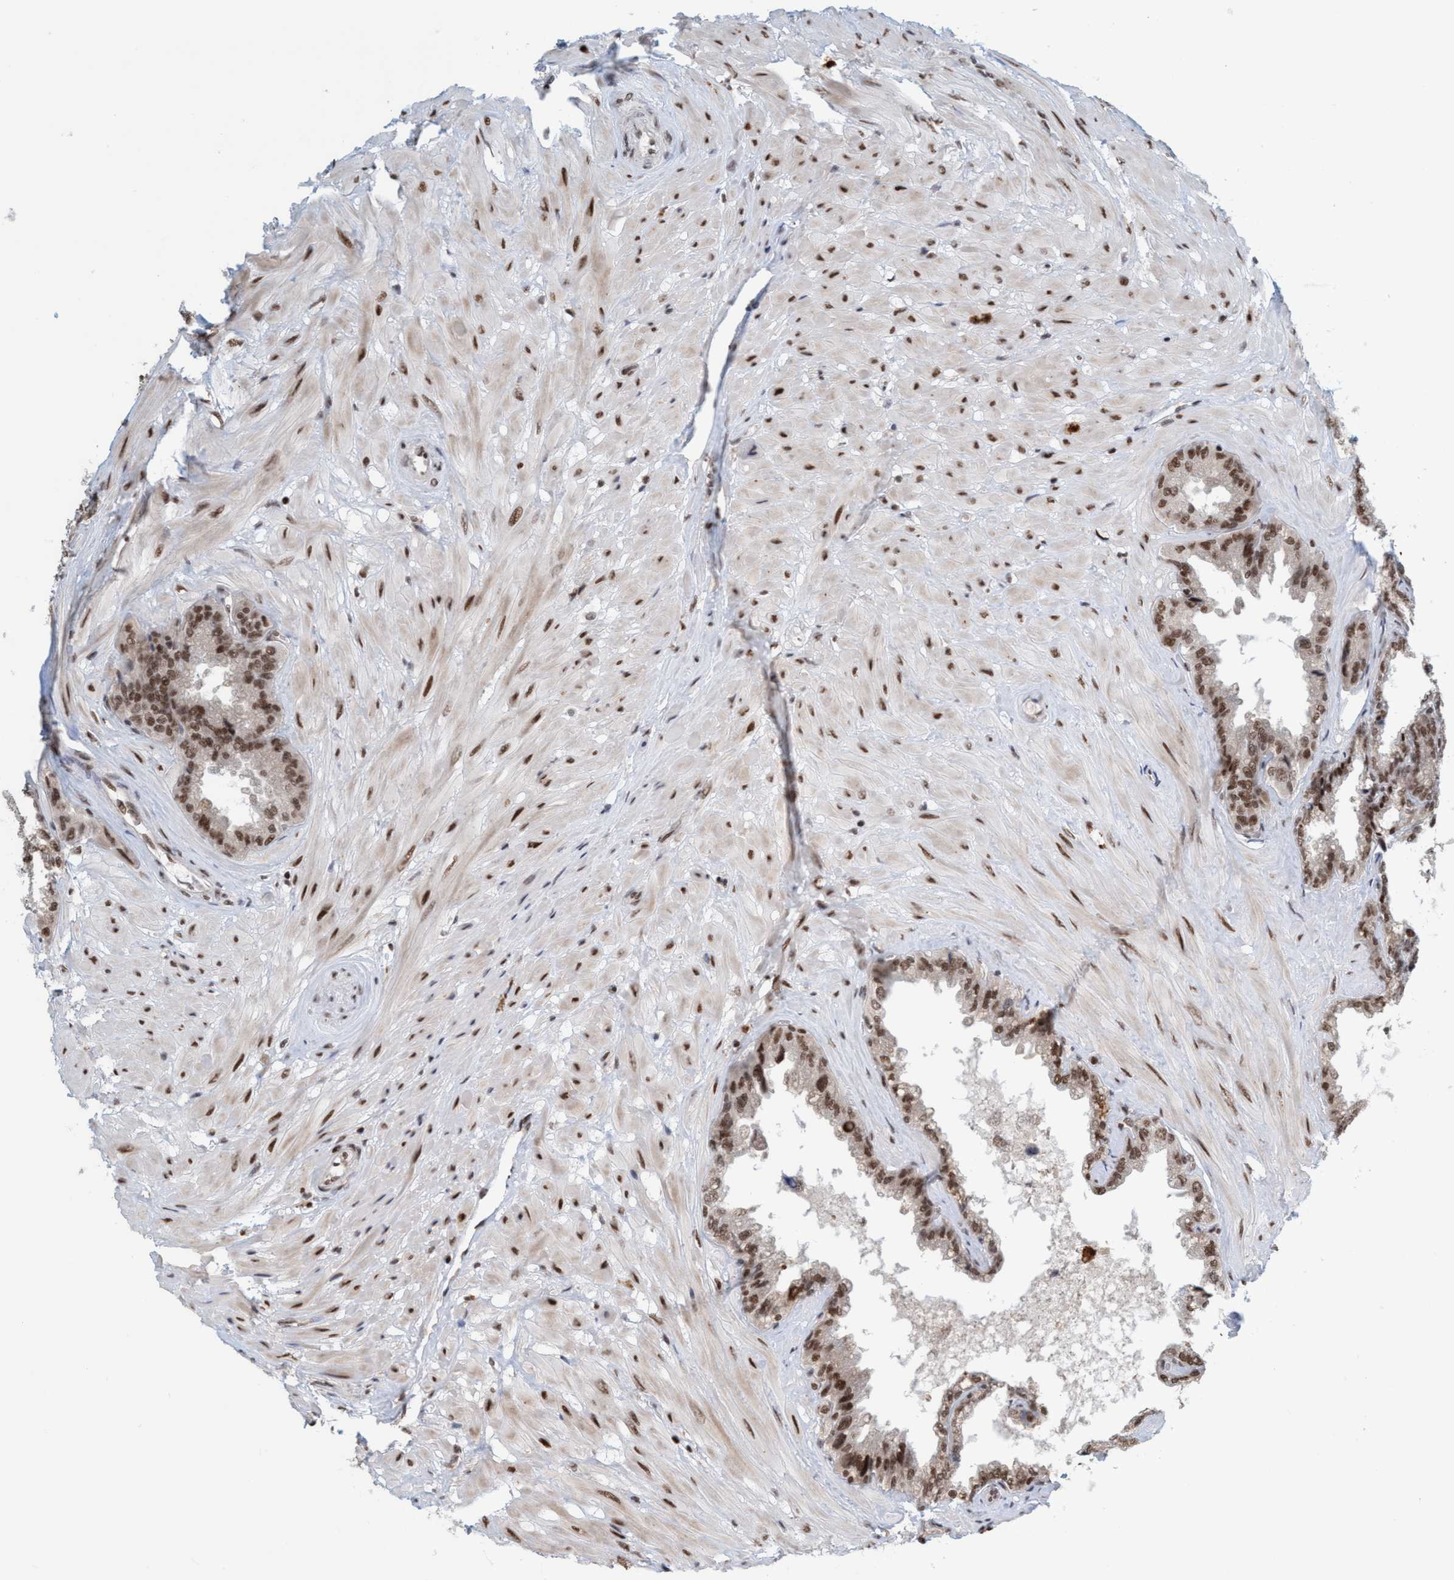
{"staining": {"intensity": "moderate", "quantity": ">75%", "location": "nuclear"}, "tissue": "seminal vesicle", "cell_type": "Glandular cells", "image_type": "normal", "snomed": [{"axis": "morphology", "description": "Normal tissue, NOS"}, {"axis": "topography", "description": "Seminal veicle"}], "caption": "Brown immunohistochemical staining in benign human seminal vesicle displays moderate nuclear positivity in approximately >75% of glandular cells. (Stains: DAB (3,3'-diaminobenzidine) in brown, nuclei in blue, Microscopy: brightfield microscopy at high magnification).", "gene": "SMCR8", "patient": {"sex": "male", "age": 46}}